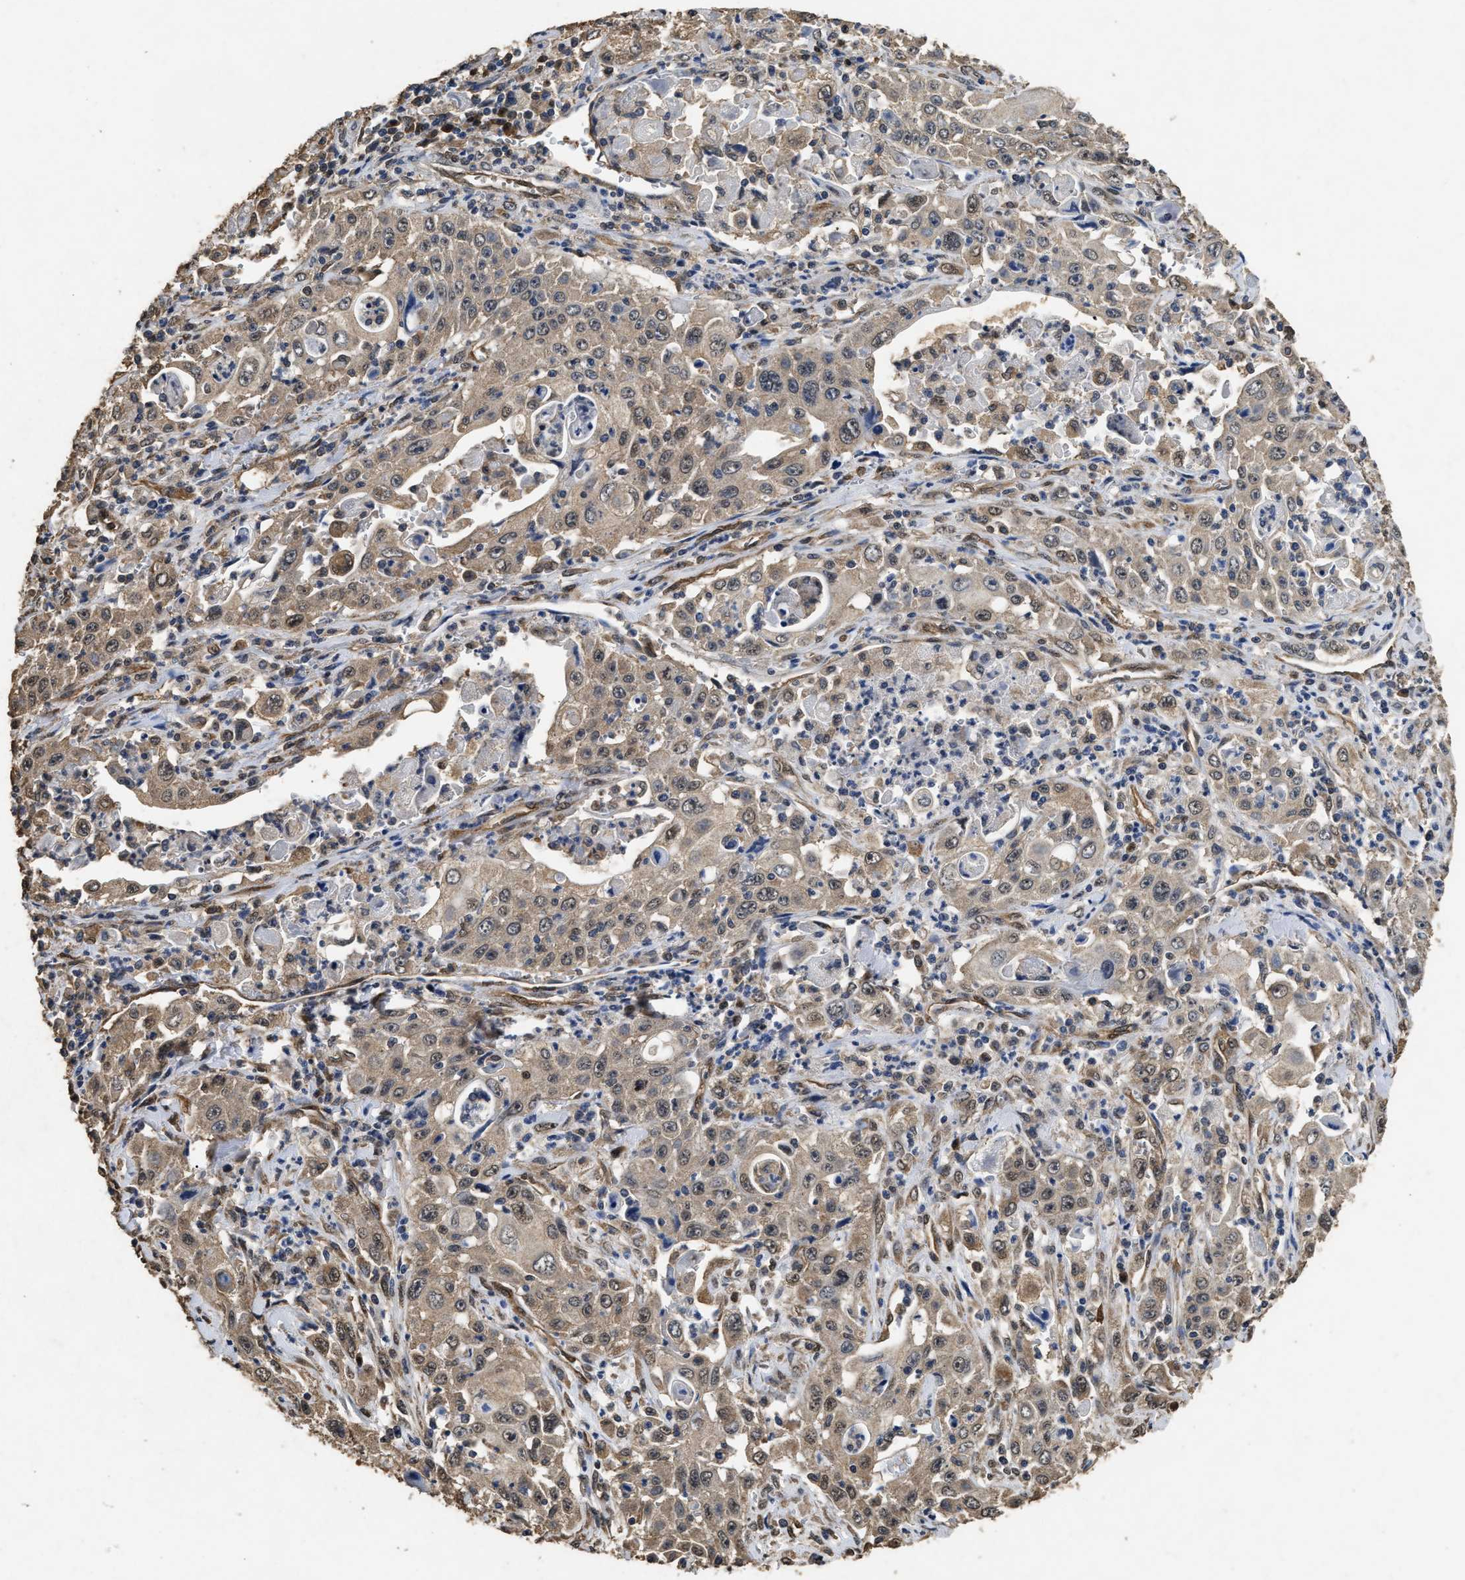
{"staining": {"intensity": "weak", "quantity": ">75%", "location": "cytoplasmic/membranous,nuclear"}, "tissue": "pancreatic cancer", "cell_type": "Tumor cells", "image_type": "cancer", "snomed": [{"axis": "morphology", "description": "Adenocarcinoma, NOS"}, {"axis": "topography", "description": "Pancreas"}], "caption": "There is low levels of weak cytoplasmic/membranous and nuclear staining in tumor cells of adenocarcinoma (pancreatic), as demonstrated by immunohistochemical staining (brown color).", "gene": "YWHAE", "patient": {"sex": "male", "age": 70}}